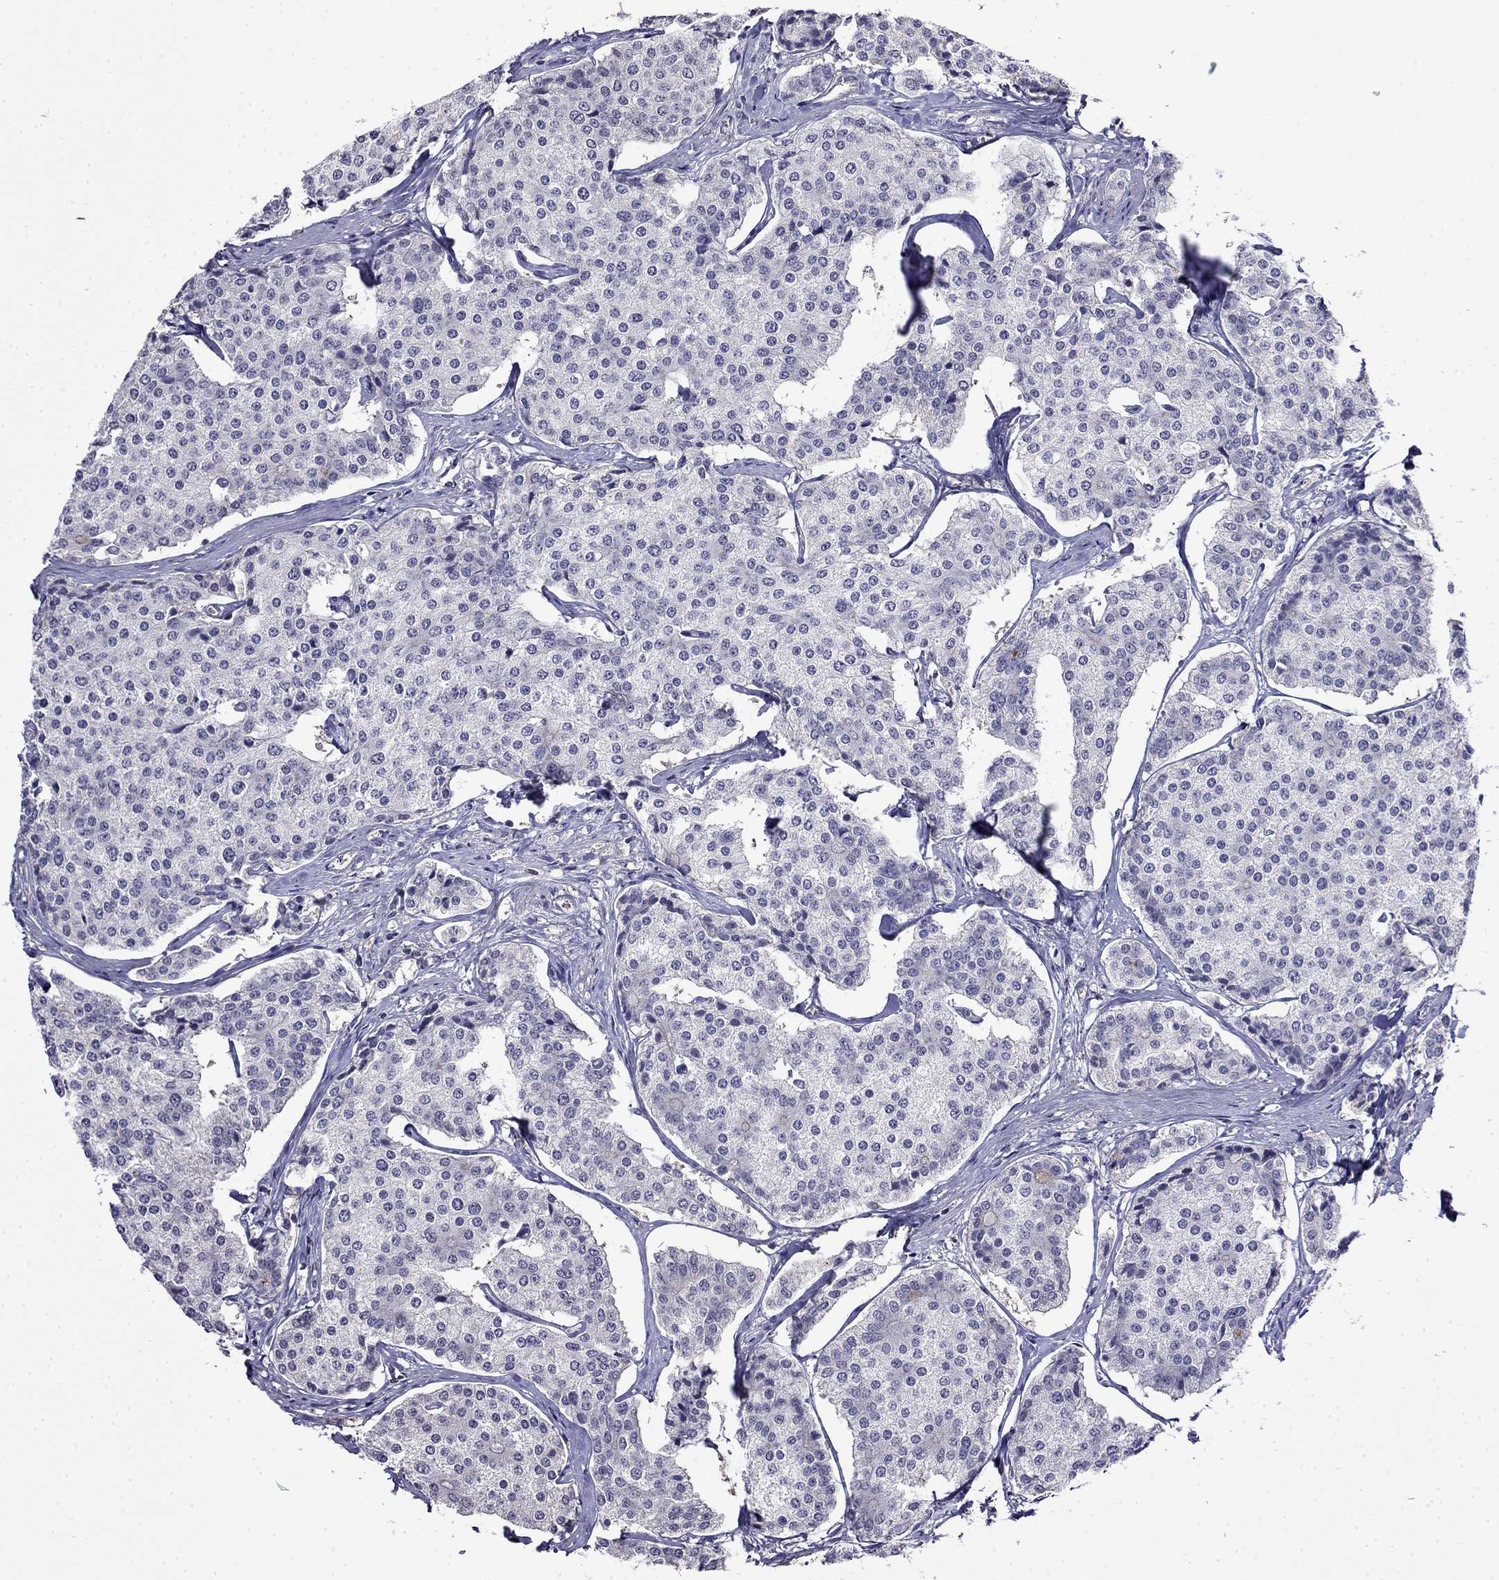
{"staining": {"intensity": "negative", "quantity": "none", "location": "none"}, "tissue": "carcinoid", "cell_type": "Tumor cells", "image_type": "cancer", "snomed": [{"axis": "morphology", "description": "Carcinoid, malignant, NOS"}, {"axis": "topography", "description": "Small intestine"}], "caption": "This micrograph is of carcinoid stained with IHC to label a protein in brown with the nuclei are counter-stained blue. There is no positivity in tumor cells.", "gene": "GUCA1B", "patient": {"sex": "female", "age": 65}}